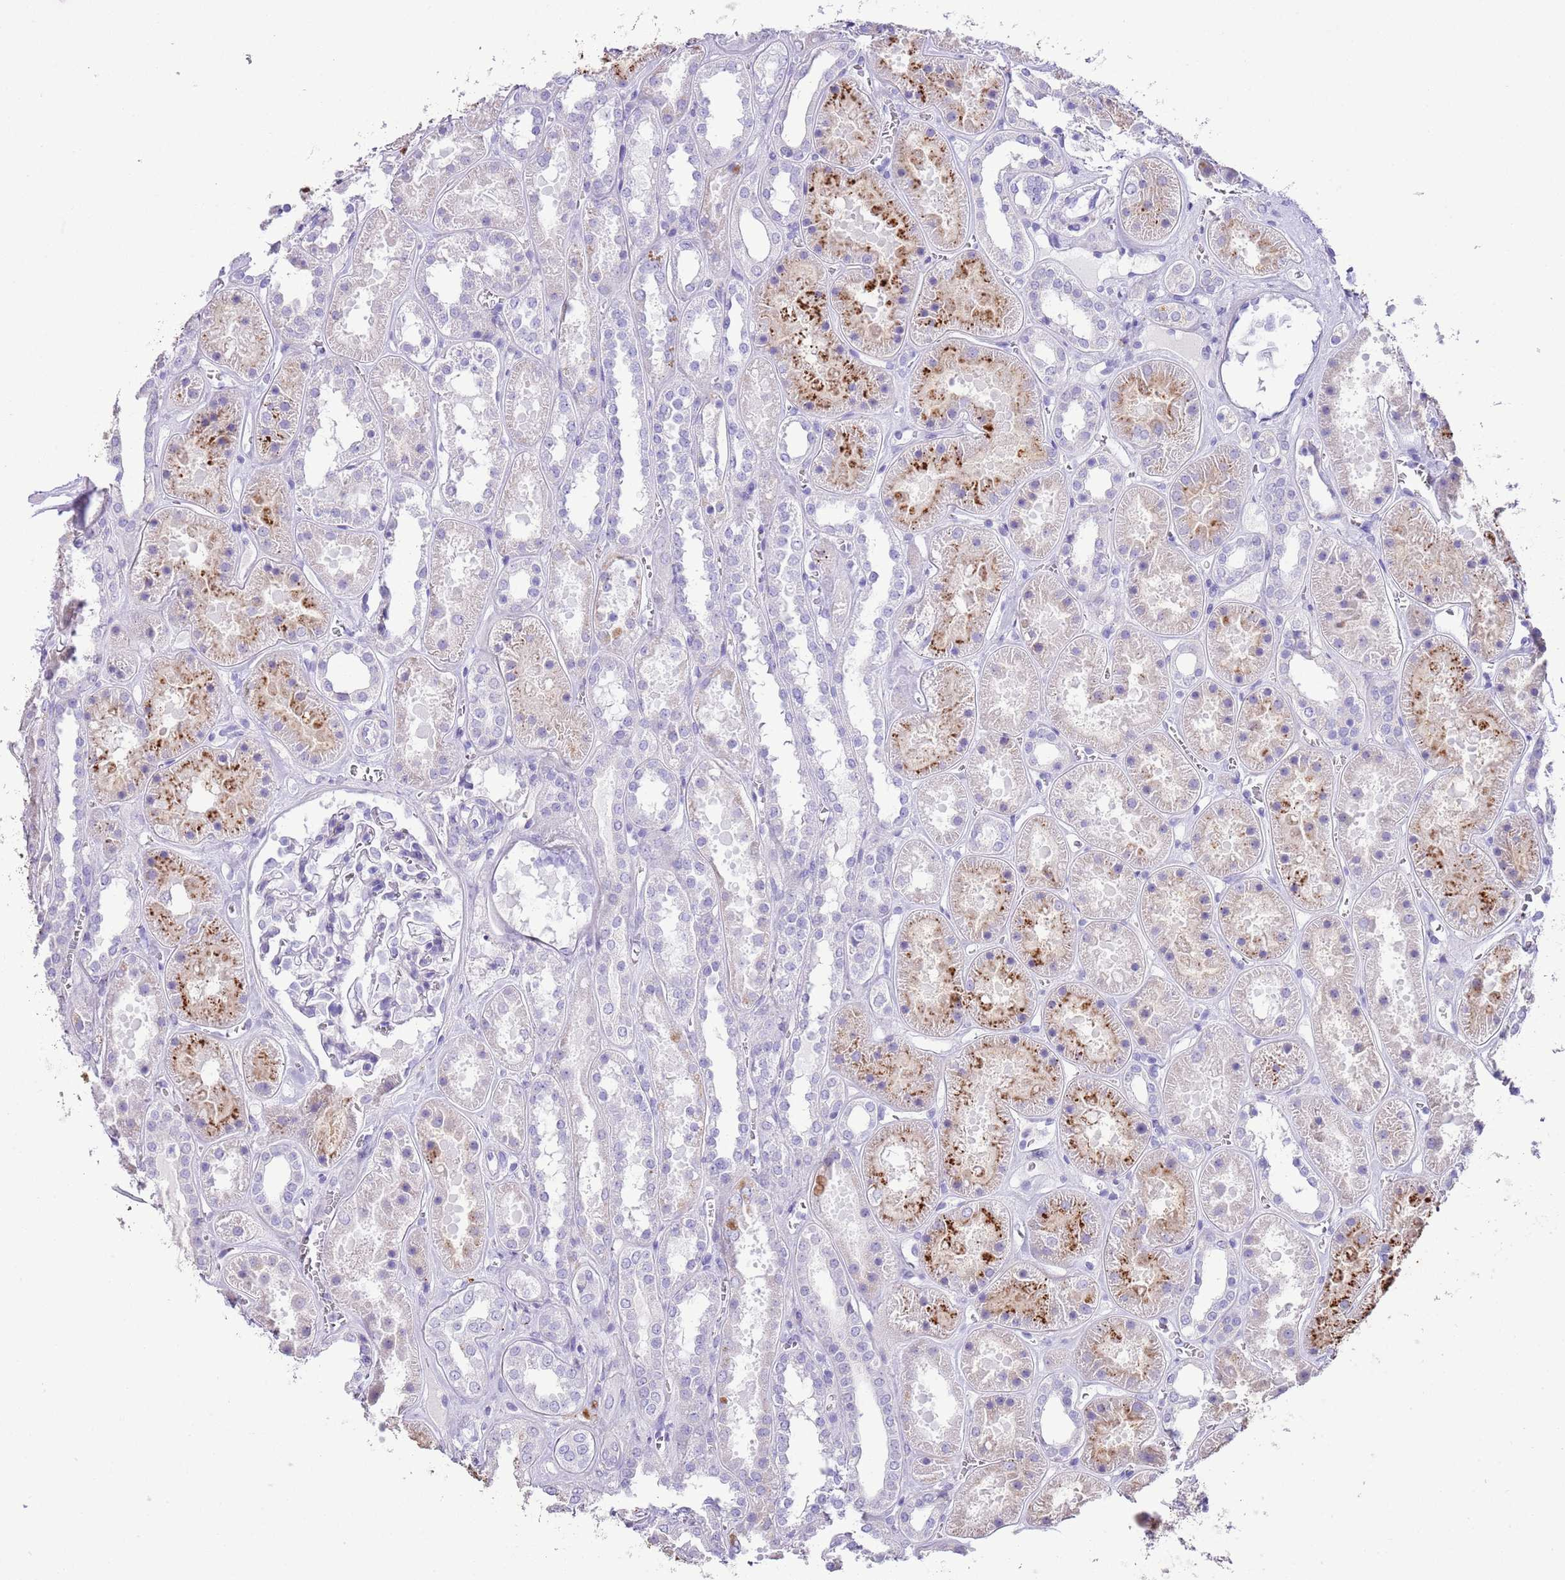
{"staining": {"intensity": "negative", "quantity": "none", "location": "none"}, "tissue": "kidney", "cell_type": "Cells in glomeruli", "image_type": "normal", "snomed": [{"axis": "morphology", "description": "Normal tissue, NOS"}, {"axis": "topography", "description": "Kidney"}], "caption": "Human kidney stained for a protein using IHC reveals no expression in cells in glomeruli.", "gene": "ABHD17C", "patient": {"sex": "female", "age": 41}}